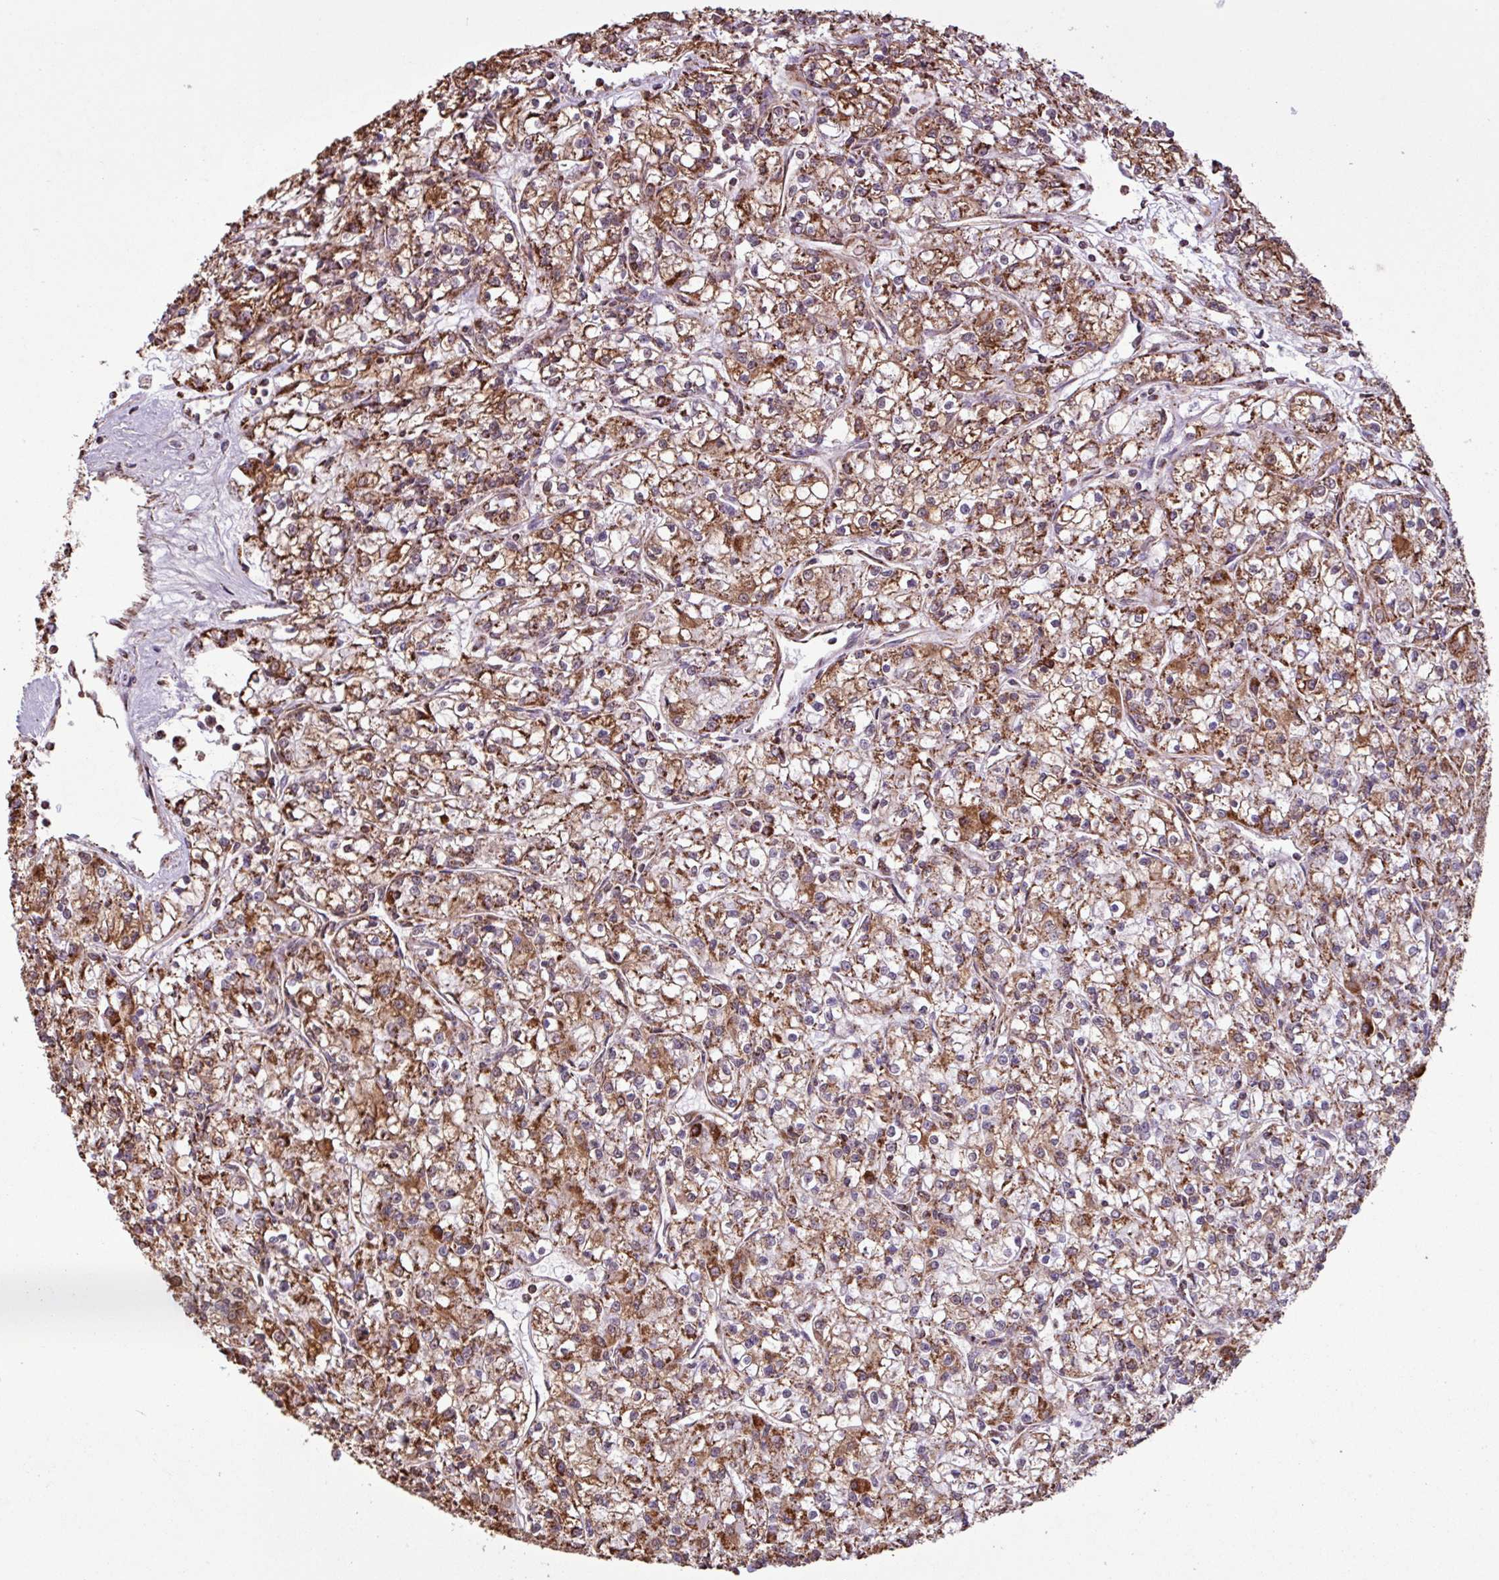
{"staining": {"intensity": "strong", "quantity": ">75%", "location": "cytoplasmic/membranous"}, "tissue": "renal cancer", "cell_type": "Tumor cells", "image_type": "cancer", "snomed": [{"axis": "morphology", "description": "Adenocarcinoma, NOS"}, {"axis": "topography", "description": "Kidney"}], "caption": "Brown immunohistochemical staining in human renal cancer reveals strong cytoplasmic/membranous positivity in about >75% of tumor cells.", "gene": "ALG8", "patient": {"sex": "female", "age": 59}}